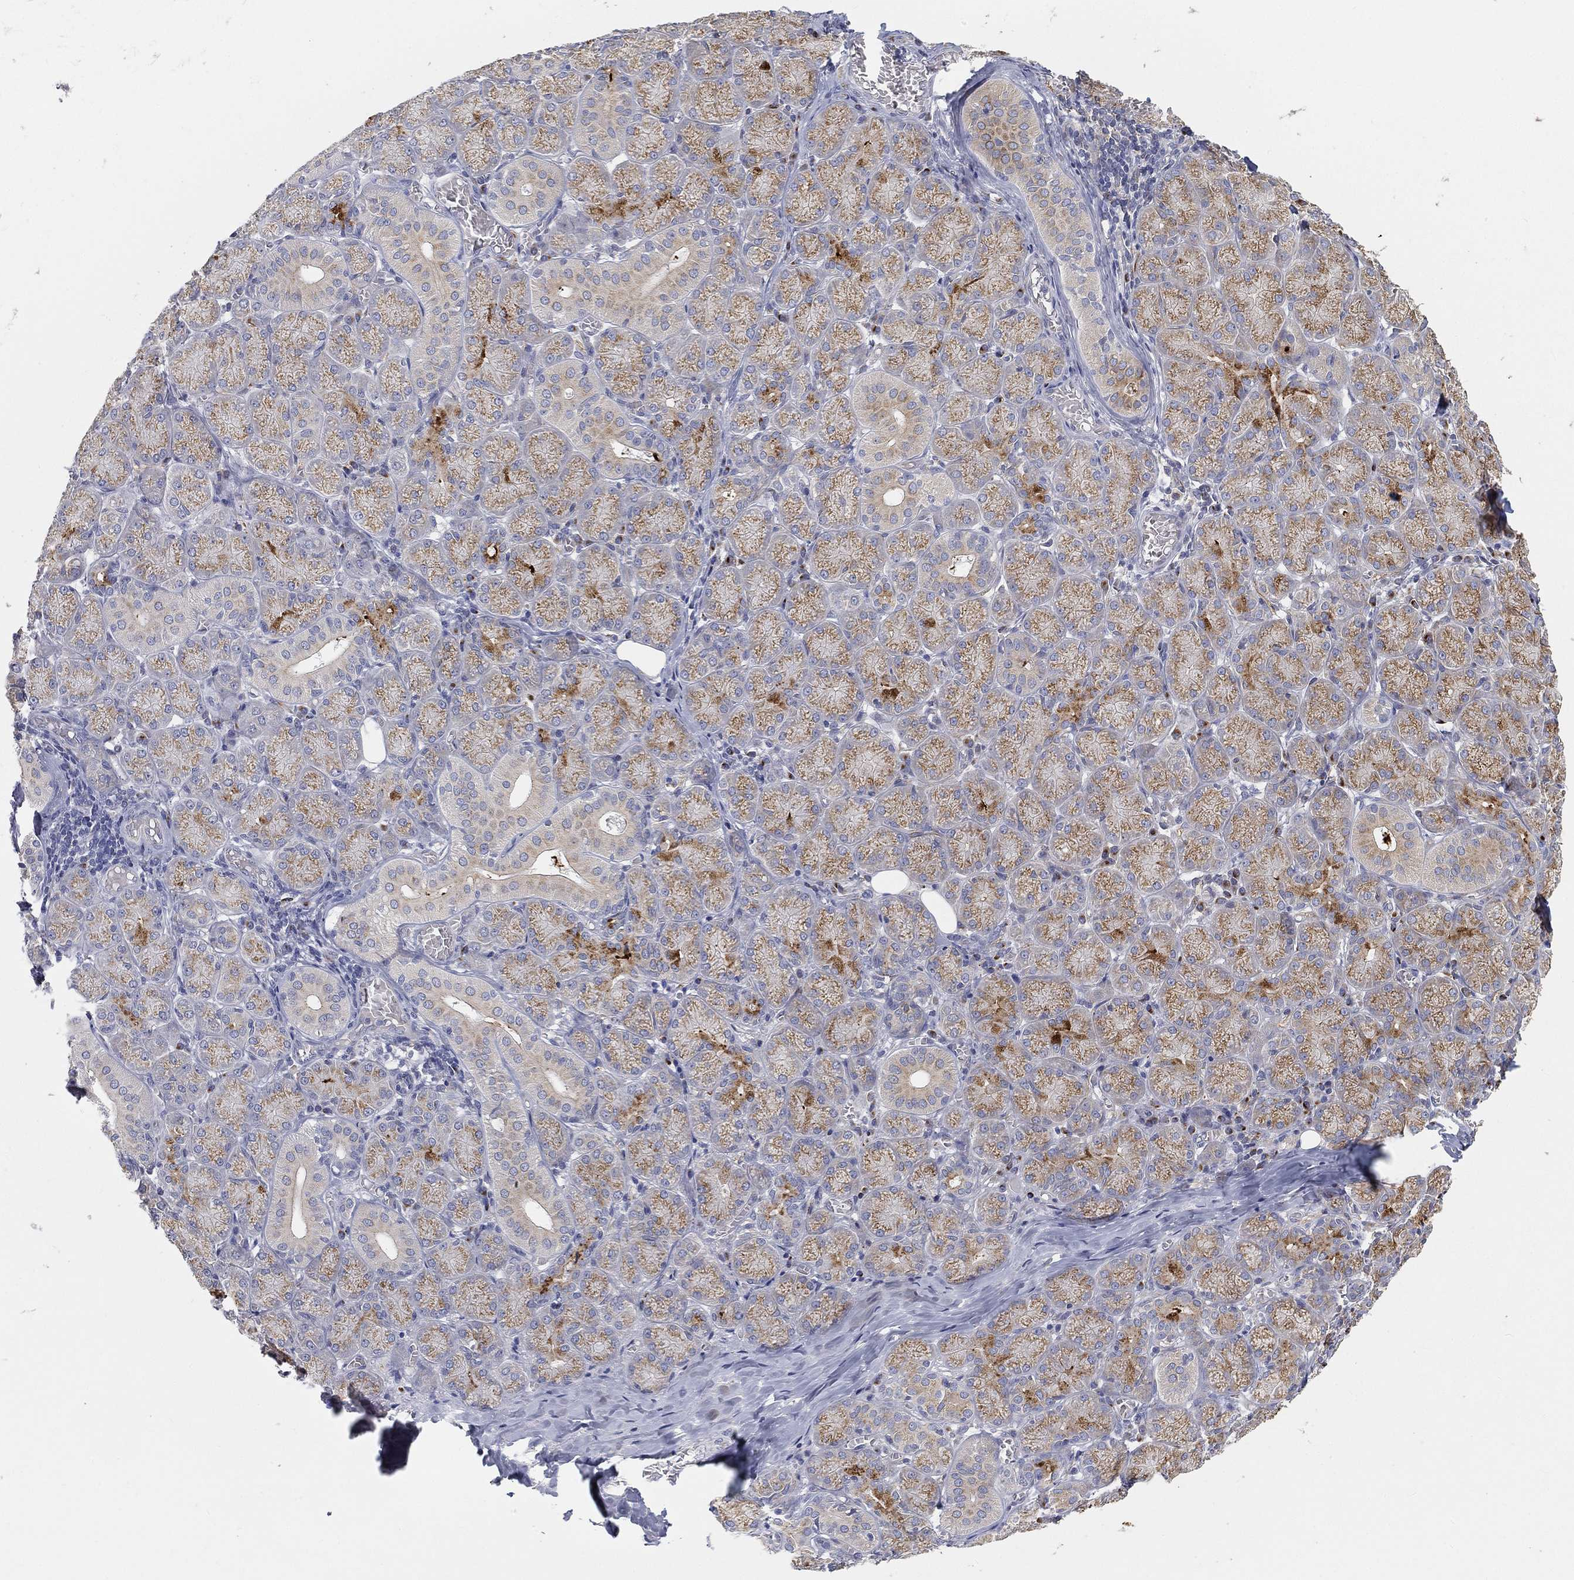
{"staining": {"intensity": "strong", "quantity": "25%-75%", "location": "cytoplasmic/membranous"}, "tissue": "salivary gland", "cell_type": "Glandular cells", "image_type": "normal", "snomed": [{"axis": "morphology", "description": "Normal tissue, NOS"}, {"axis": "topography", "description": "Salivary gland"}, {"axis": "topography", "description": "Peripheral nerve tissue"}], "caption": "Unremarkable salivary gland demonstrates strong cytoplasmic/membranous positivity in approximately 25%-75% of glandular cells.", "gene": "TMEM25", "patient": {"sex": "female", "age": 24}}